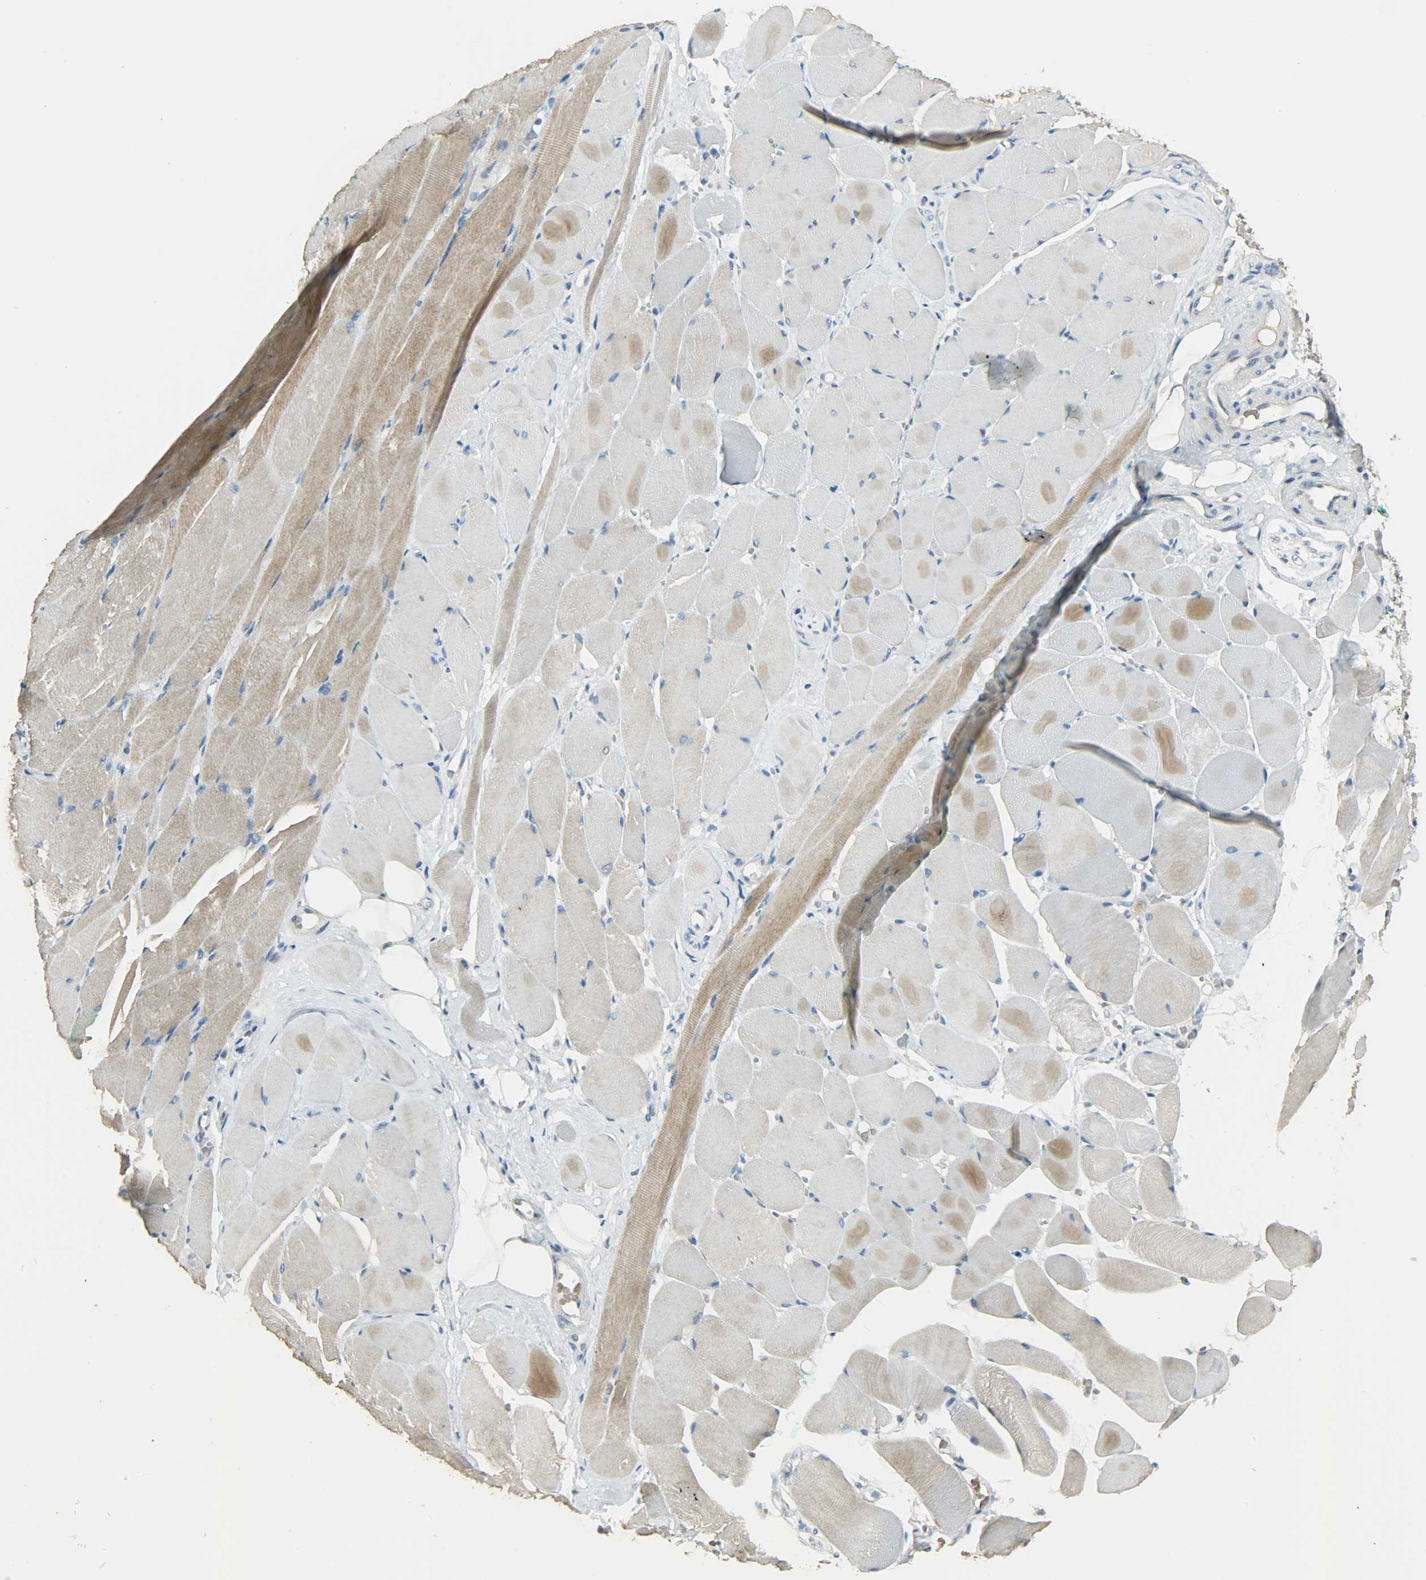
{"staining": {"intensity": "moderate", "quantity": ">75%", "location": "cytoplasmic/membranous"}, "tissue": "skeletal muscle", "cell_type": "Myocytes", "image_type": "normal", "snomed": [{"axis": "morphology", "description": "Normal tissue, NOS"}, {"axis": "topography", "description": "Skeletal muscle"}, {"axis": "topography", "description": "Peripheral nerve tissue"}], "caption": "Immunohistochemistry (IHC) image of benign skeletal muscle stained for a protein (brown), which reveals medium levels of moderate cytoplasmic/membranous staining in approximately >75% of myocytes.", "gene": "PRMT5", "patient": {"sex": "female", "age": 84}}